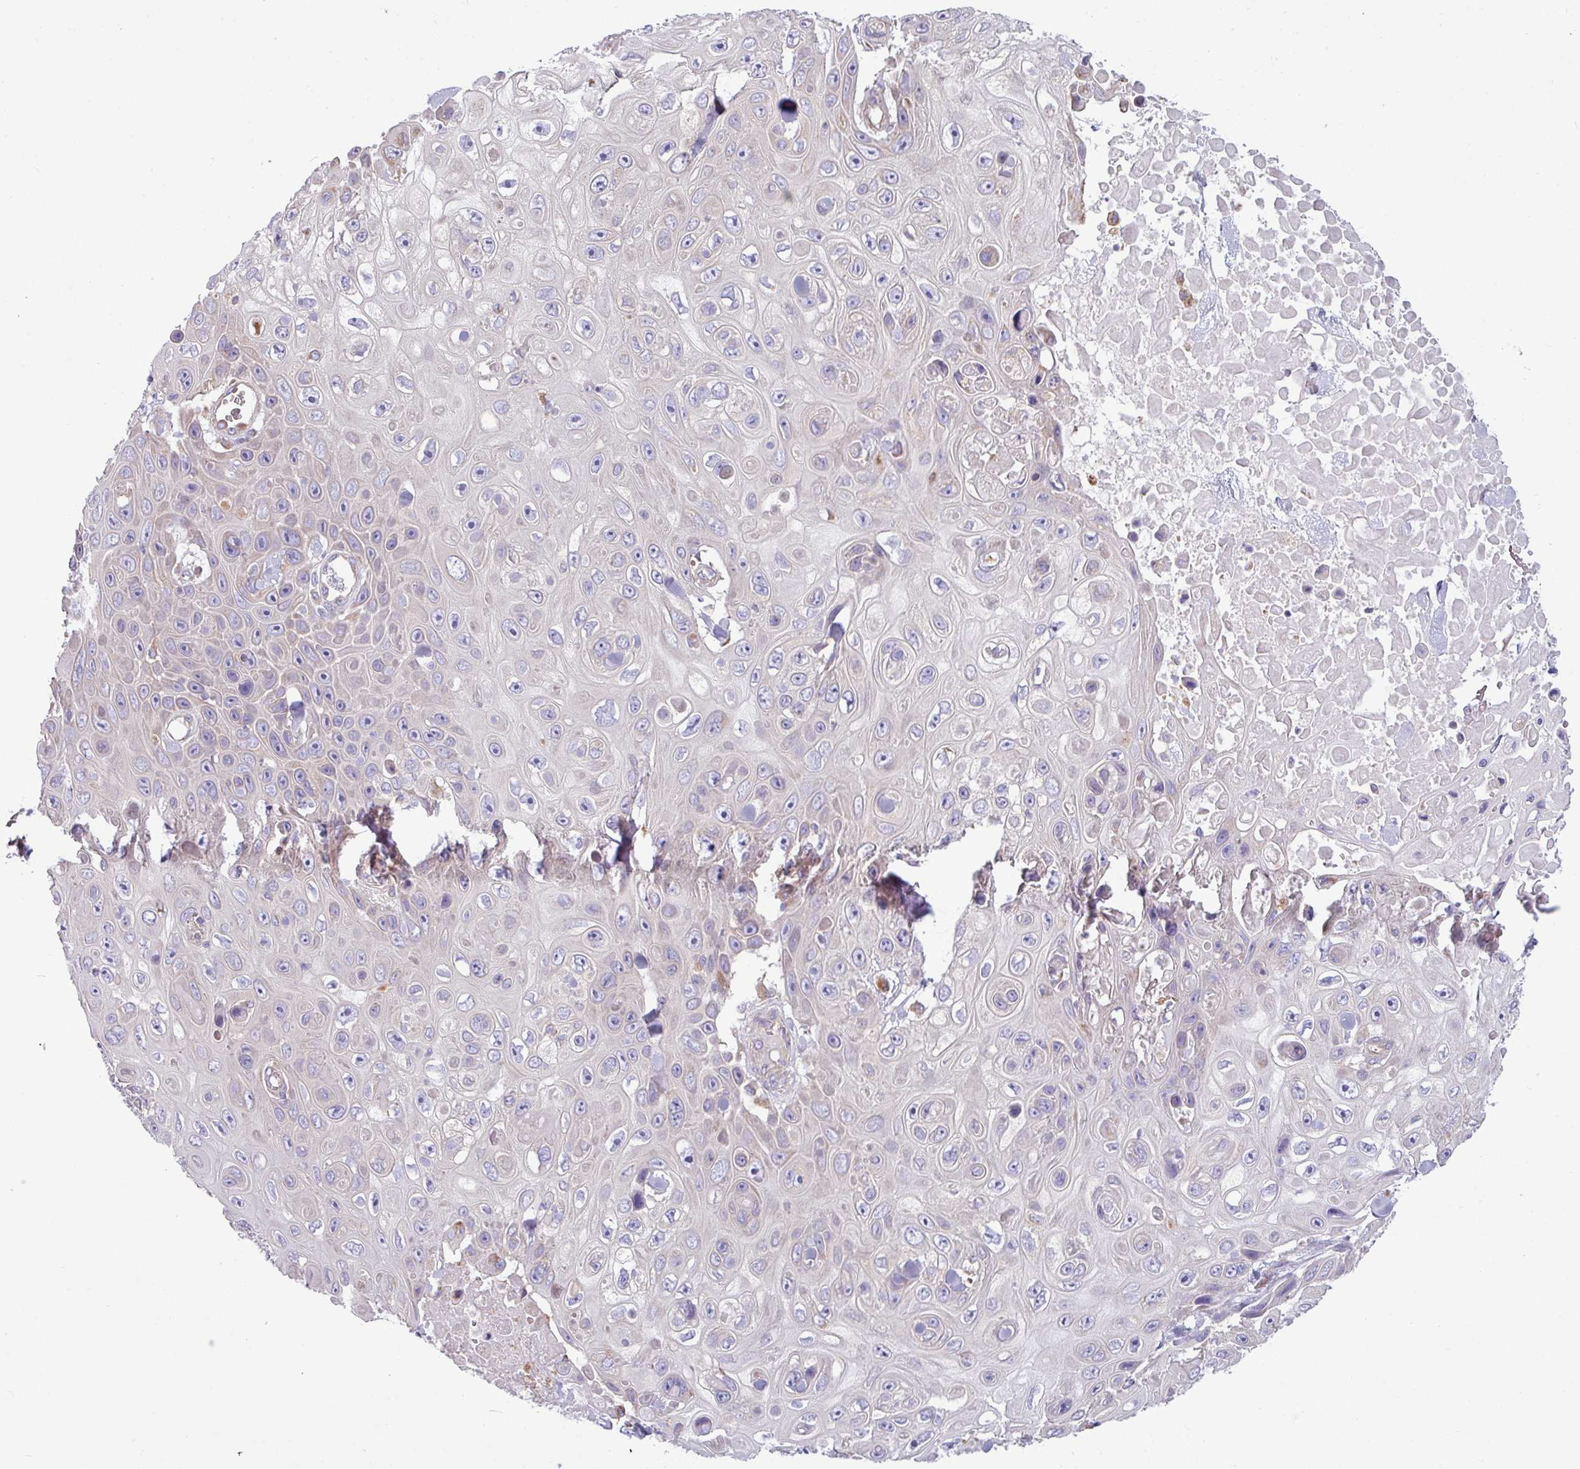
{"staining": {"intensity": "negative", "quantity": "none", "location": "none"}, "tissue": "skin cancer", "cell_type": "Tumor cells", "image_type": "cancer", "snomed": [{"axis": "morphology", "description": "Squamous cell carcinoma, NOS"}, {"axis": "topography", "description": "Skin"}], "caption": "Histopathology image shows no significant protein expression in tumor cells of squamous cell carcinoma (skin). Brightfield microscopy of immunohistochemistry stained with DAB (3,3'-diaminobenzidine) (brown) and hematoxylin (blue), captured at high magnification.", "gene": "PPM1J", "patient": {"sex": "male", "age": 82}}